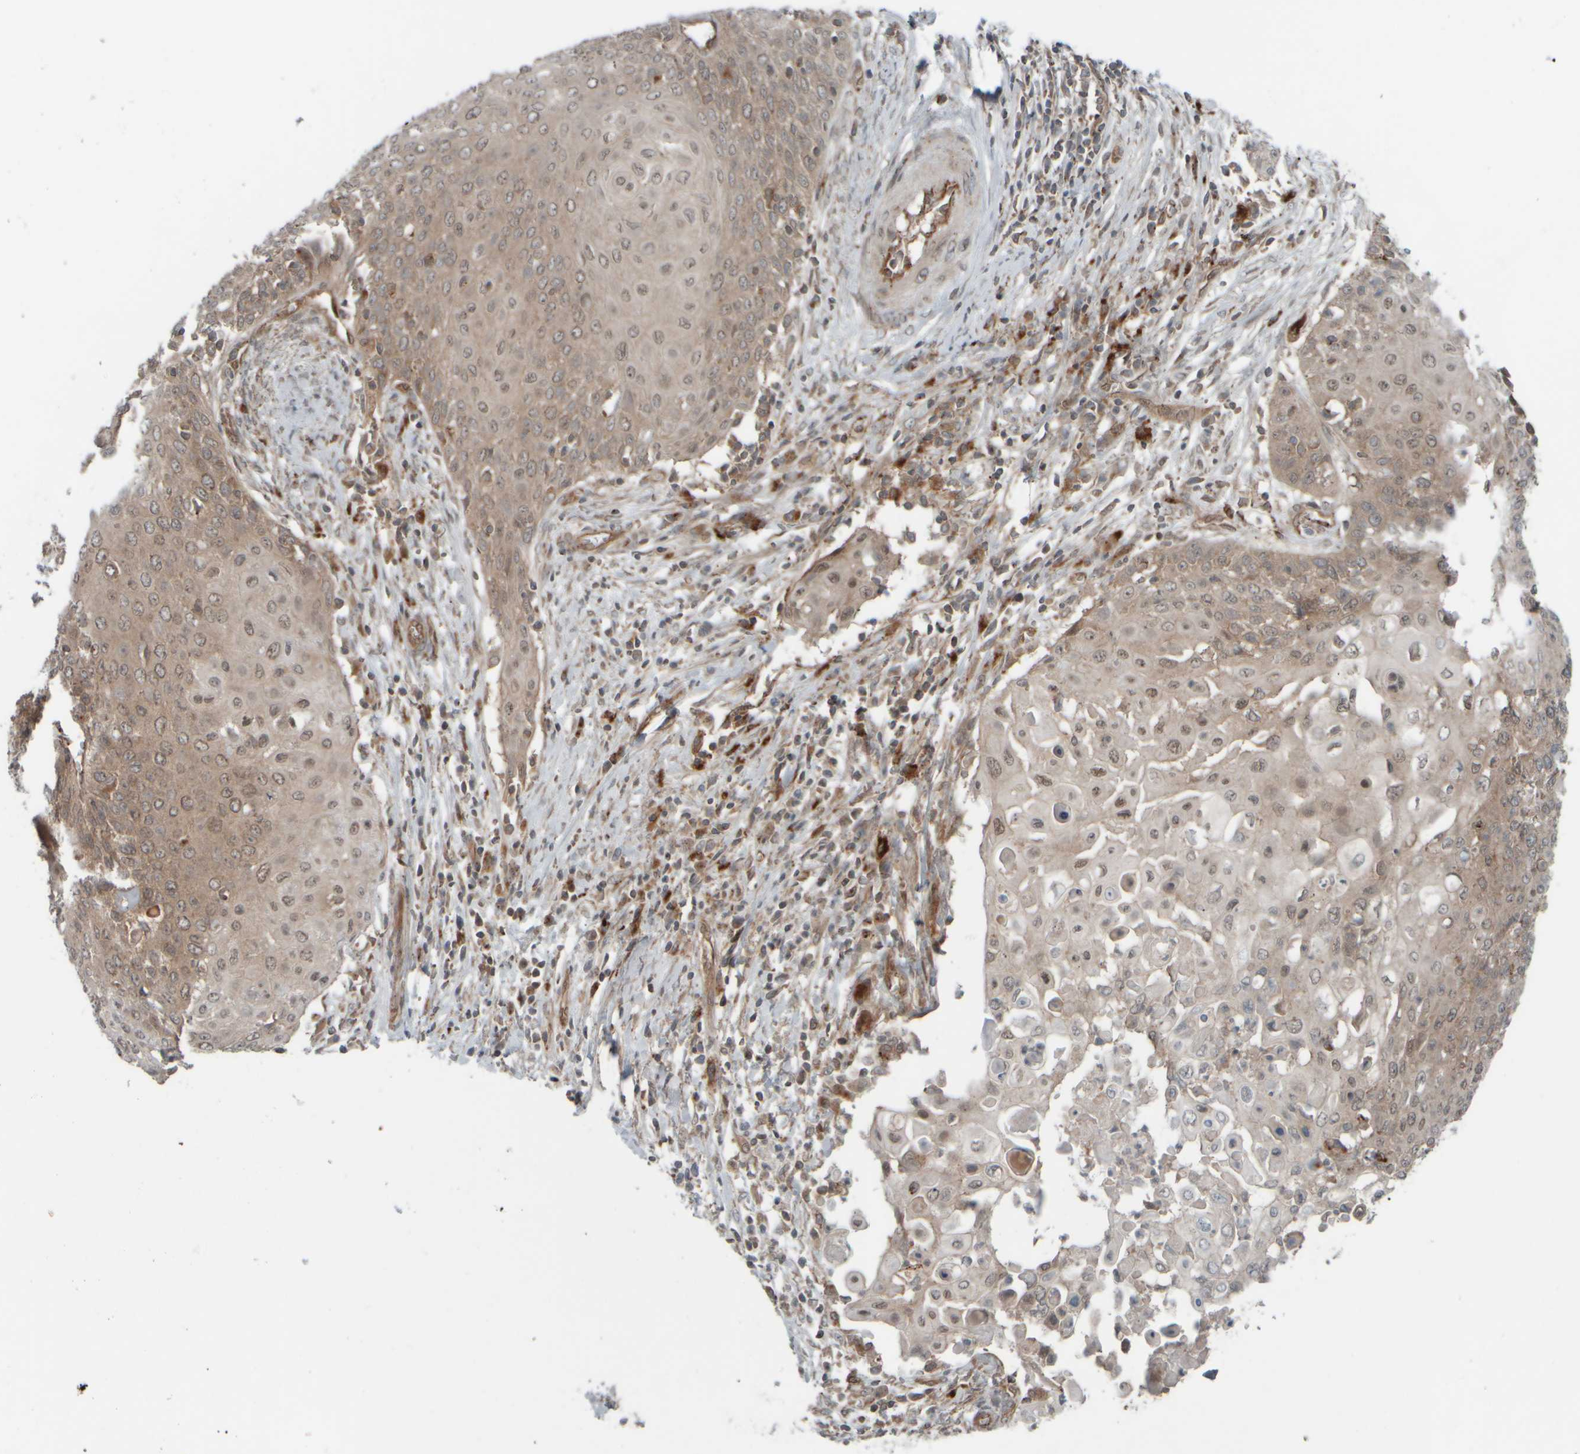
{"staining": {"intensity": "weak", "quantity": ">75%", "location": "cytoplasmic/membranous,nuclear"}, "tissue": "cervical cancer", "cell_type": "Tumor cells", "image_type": "cancer", "snomed": [{"axis": "morphology", "description": "Squamous cell carcinoma, NOS"}, {"axis": "topography", "description": "Cervix"}], "caption": "Brown immunohistochemical staining in human squamous cell carcinoma (cervical) exhibits weak cytoplasmic/membranous and nuclear staining in about >75% of tumor cells.", "gene": "GIGYF1", "patient": {"sex": "female", "age": 39}}